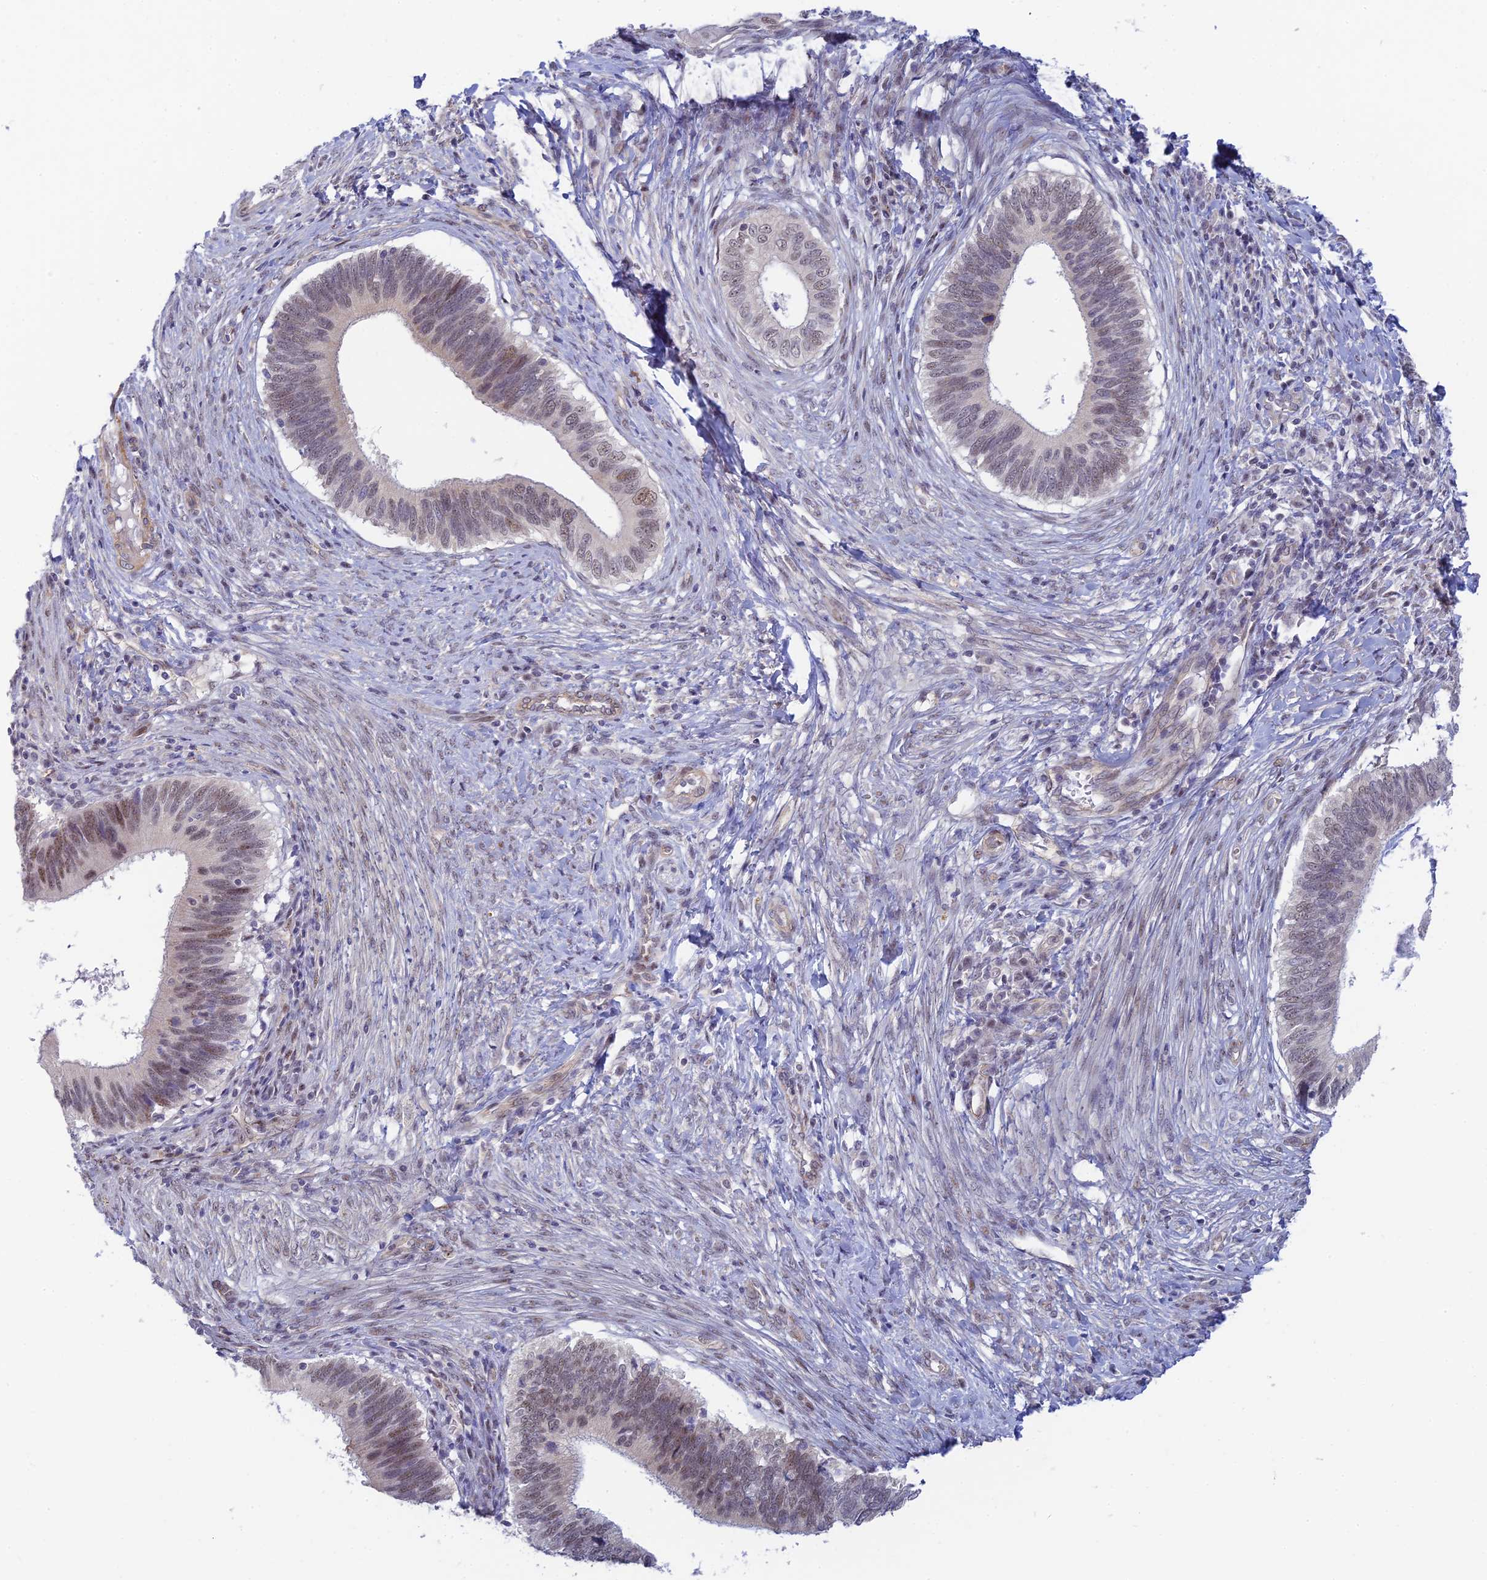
{"staining": {"intensity": "weak", "quantity": ">75%", "location": "nuclear"}, "tissue": "cervical cancer", "cell_type": "Tumor cells", "image_type": "cancer", "snomed": [{"axis": "morphology", "description": "Adenocarcinoma, NOS"}, {"axis": "topography", "description": "Cervix"}], "caption": "Cervical cancer (adenocarcinoma) tissue exhibits weak nuclear positivity in approximately >75% of tumor cells", "gene": "CFAP92", "patient": {"sex": "female", "age": 42}}